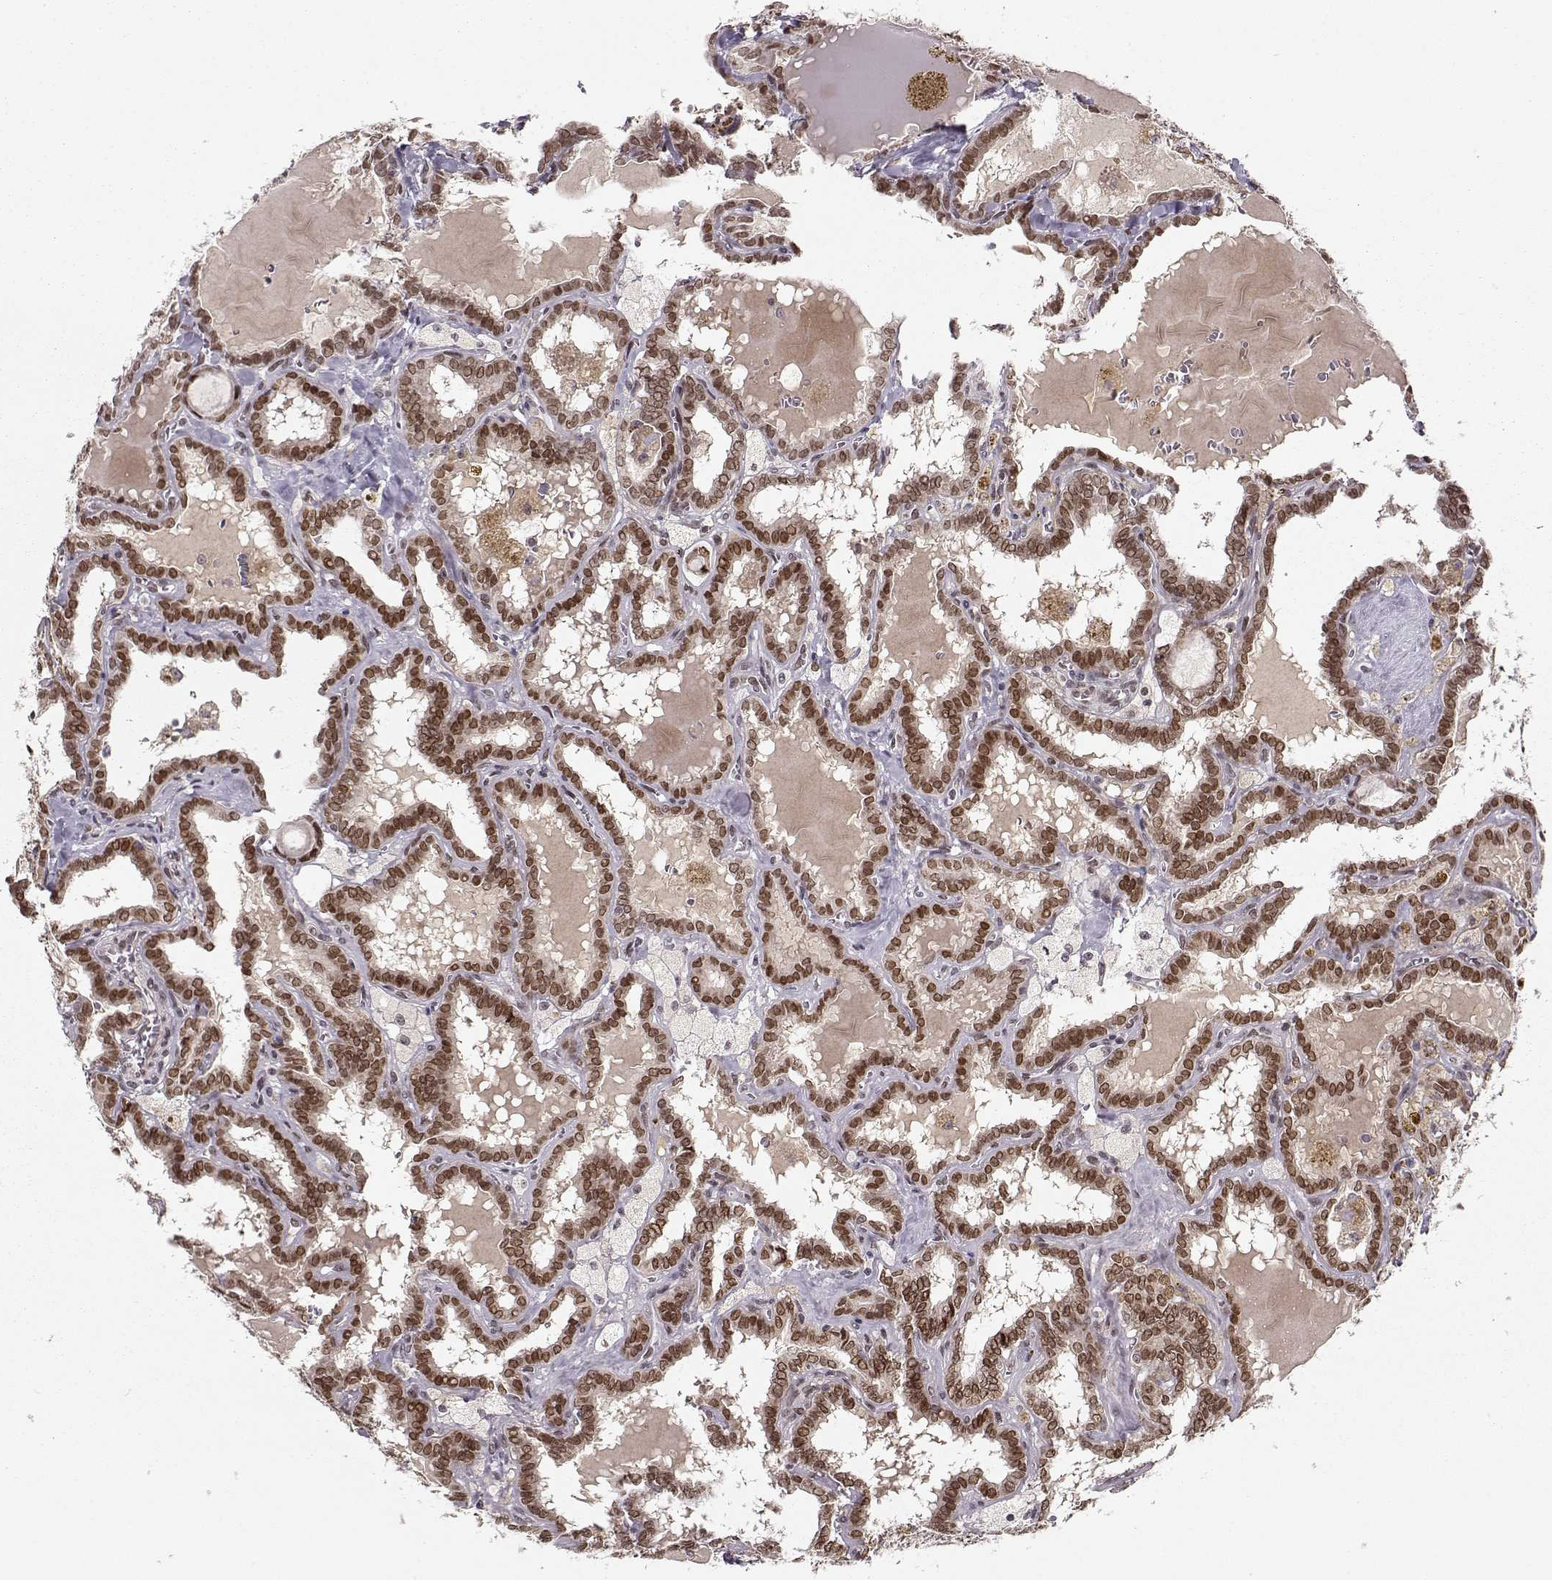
{"staining": {"intensity": "moderate", "quantity": ">75%", "location": "nuclear"}, "tissue": "thyroid cancer", "cell_type": "Tumor cells", "image_type": "cancer", "snomed": [{"axis": "morphology", "description": "Papillary adenocarcinoma, NOS"}, {"axis": "topography", "description": "Thyroid gland"}], "caption": "There is medium levels of moderate nuclear positivity in tumor cells of papillary adenocarcinoma (thyroid), as demonstrated by immunohistochemical staining (brown color).", "gene": "RAI1", "patient": {"sex": "female", "age": 39}}